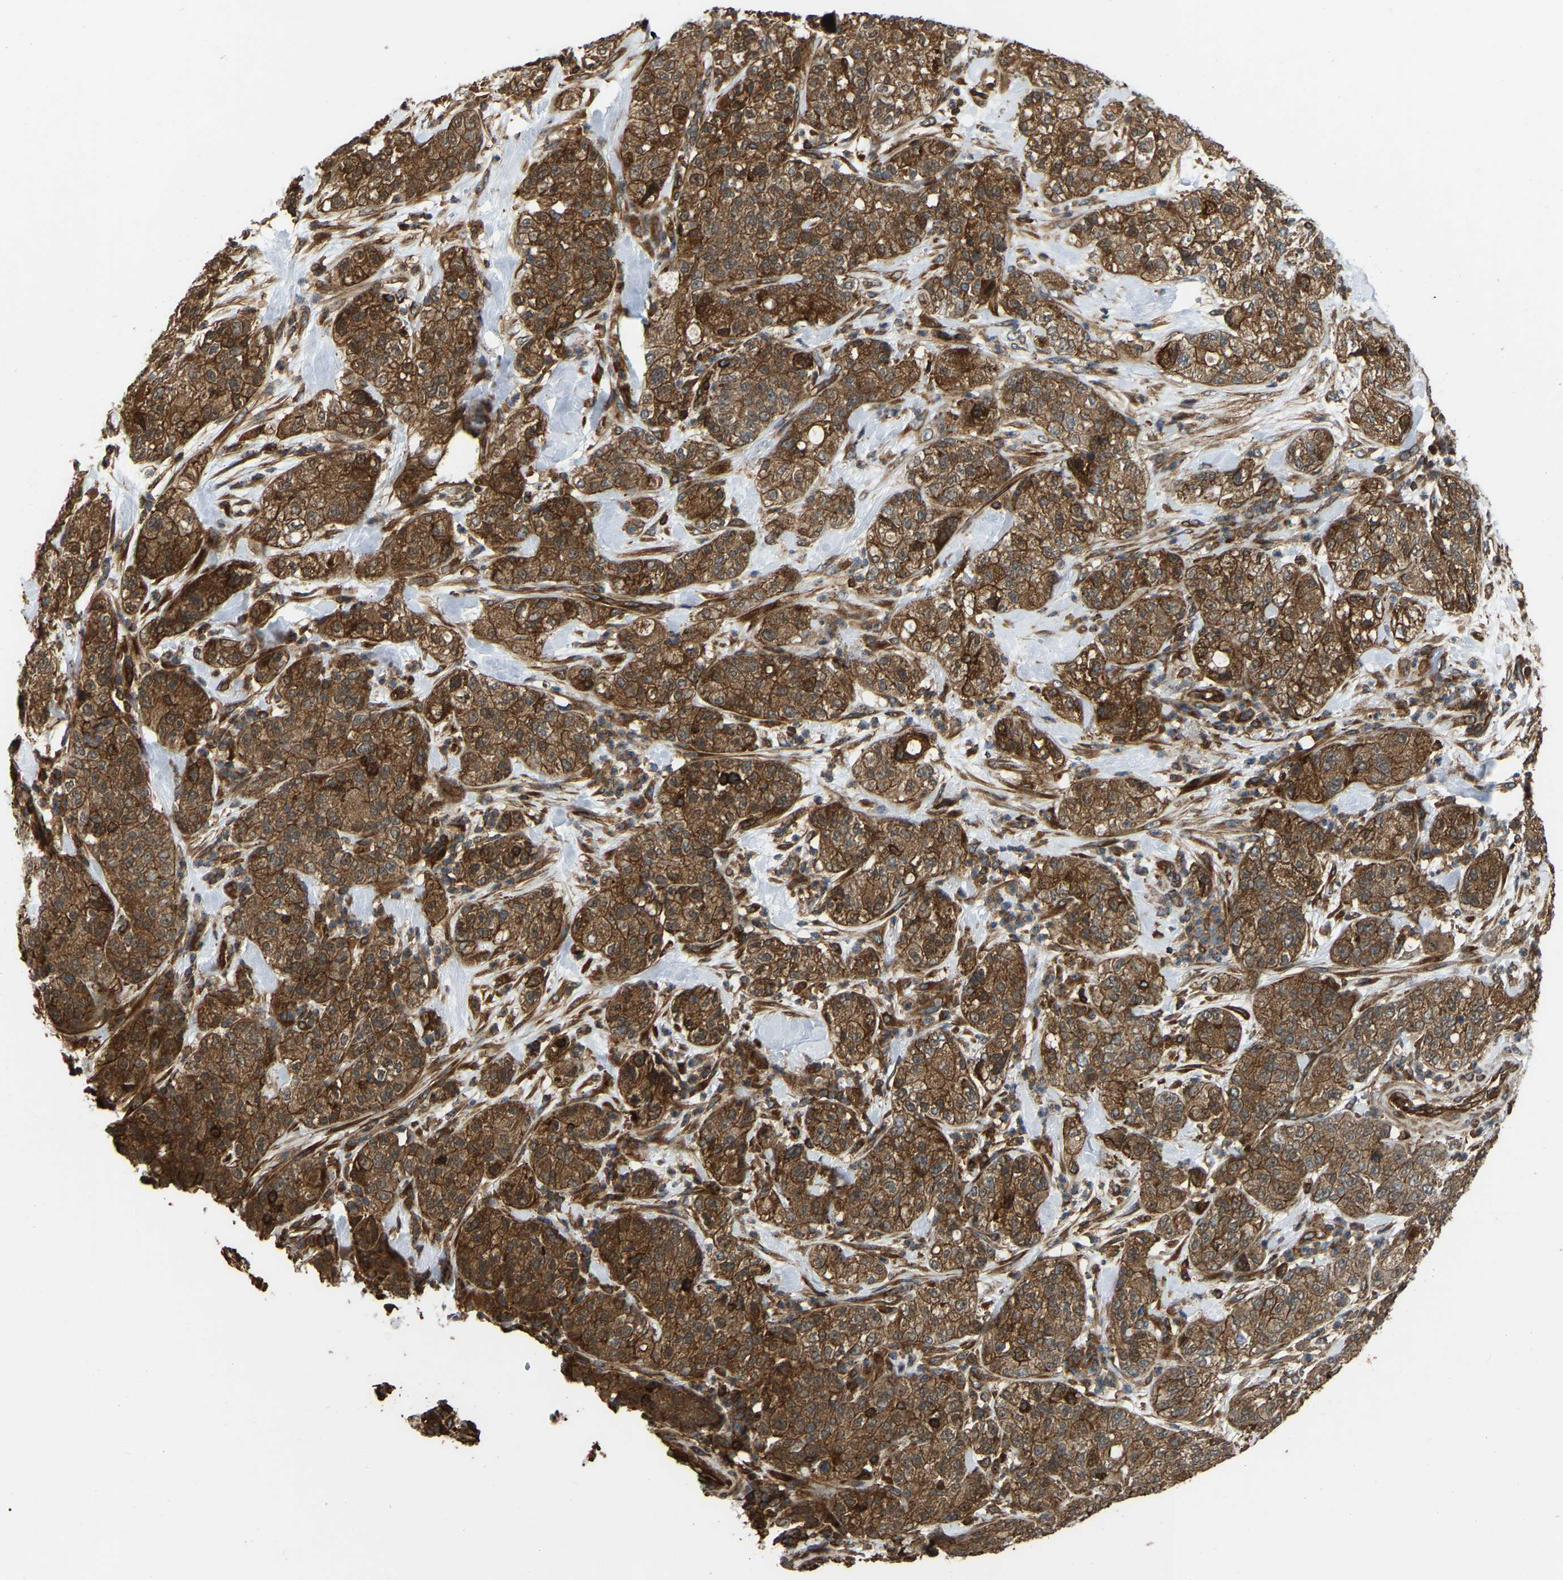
{"staining": {"intensity": "moderate", "quantity": ">75%", "location": "cytoplasmic/membranous"}, "tissue": "pancreatic cancer", "cell_type": "Tumor cells", "image_type": "cancer", "snomed": [{"axis": "morphology", "description": "Adenocarcinoma, NOS"}, {"axis": "topography", "description": "Pancreas"}], "caption": "Immunohistochemistry (IHC) histopathology image of pancreatic cancer stained for a protein (brown), which reveals medium levels of moderate cytoplasmic/membranous expression in approximately >75% of tumor cells.", "gene": "SAMD9L", "patient": {"sex": "female", "age": 78}}